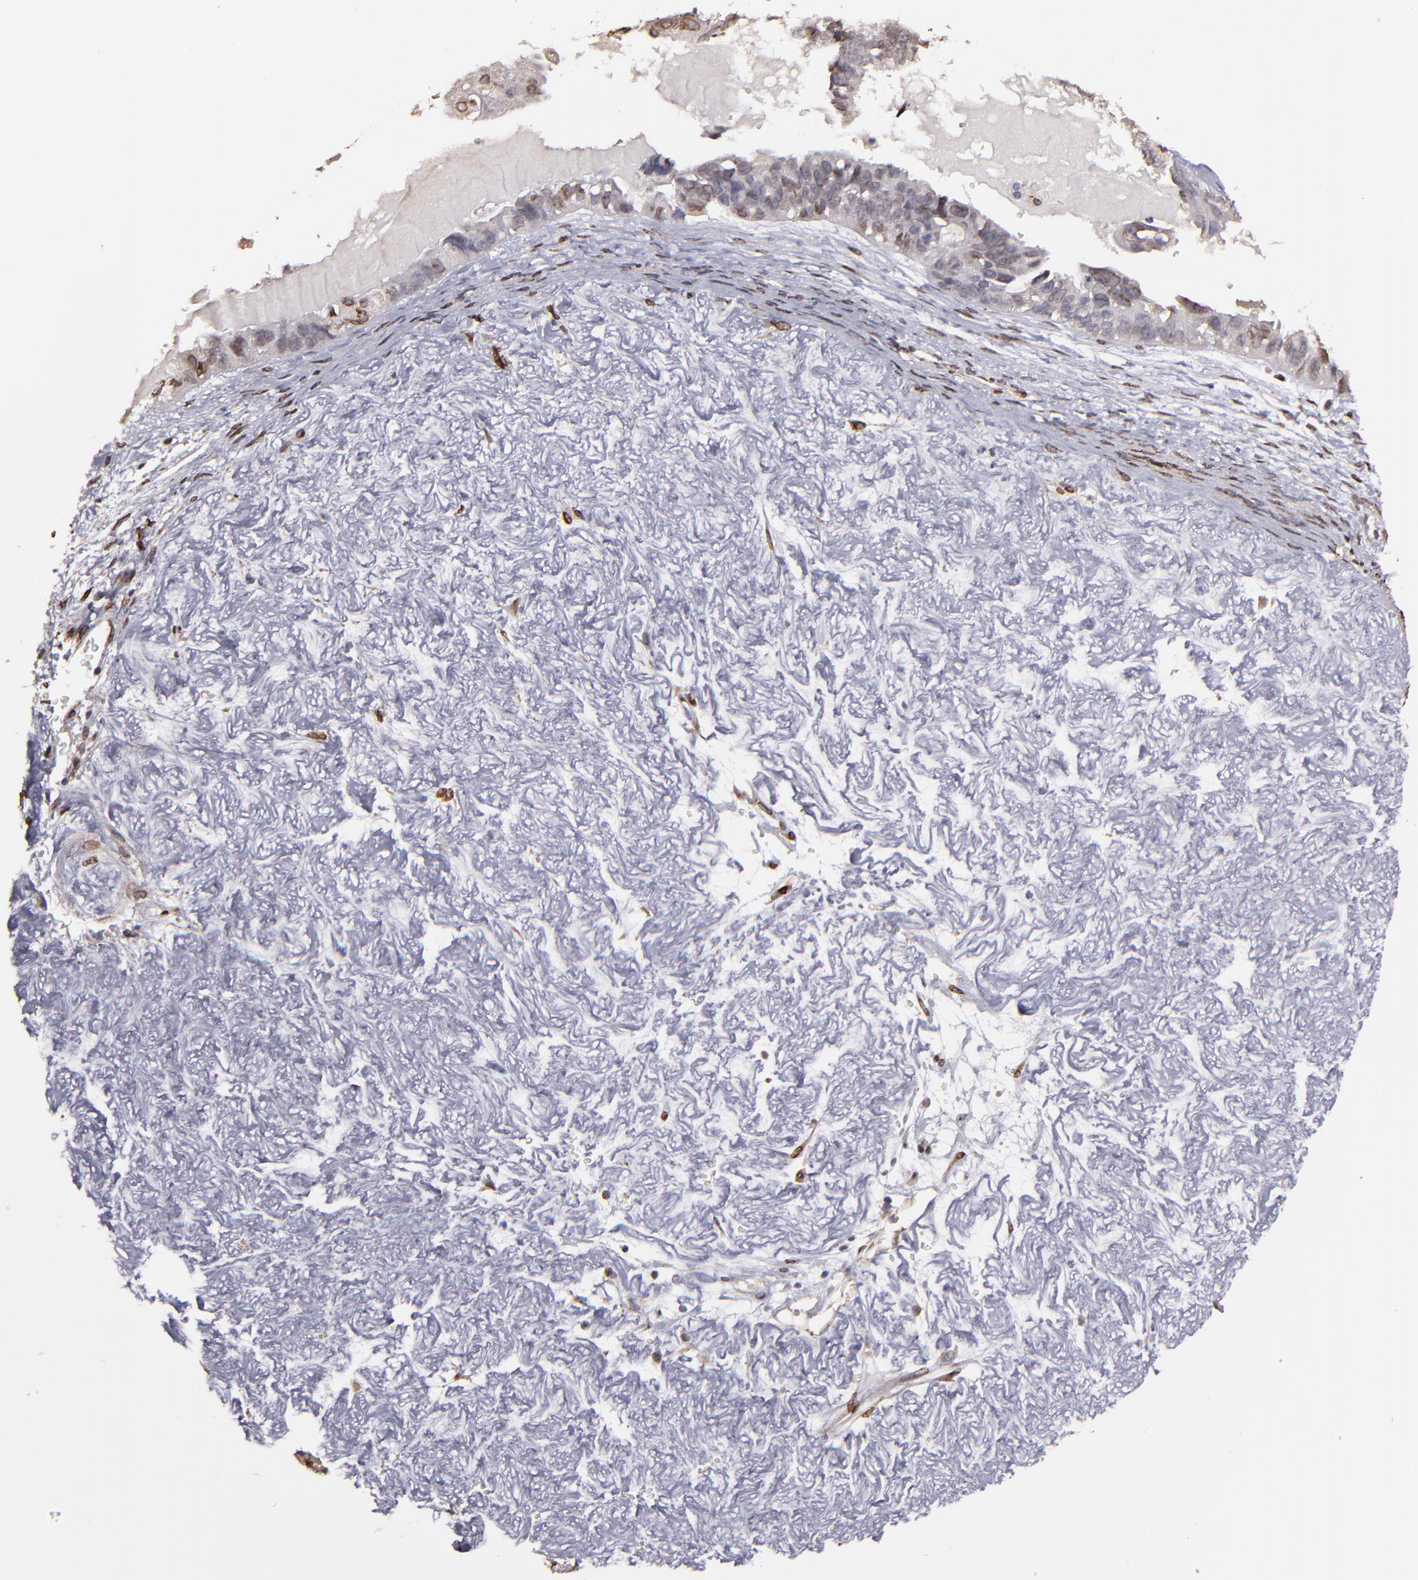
{"staining": {"intensity": "weak", "quantity": "<25%", "location": "nuclear"}, "tissue": "ovarian cancer", "cell_type": "Tumor cells", "image_type": "cancer", "snomed": [{"axis": "morphology", "description": "Carcinoma, endometroid"}, {"axis": "topography", "description": "Ovary"}], "caption": "Ovarian cancer was stained to show a protein in brown. There is no significant positivity in tumor cells.", "gene": "PUM3", "patient": {"sex": "female", "age": 85}}